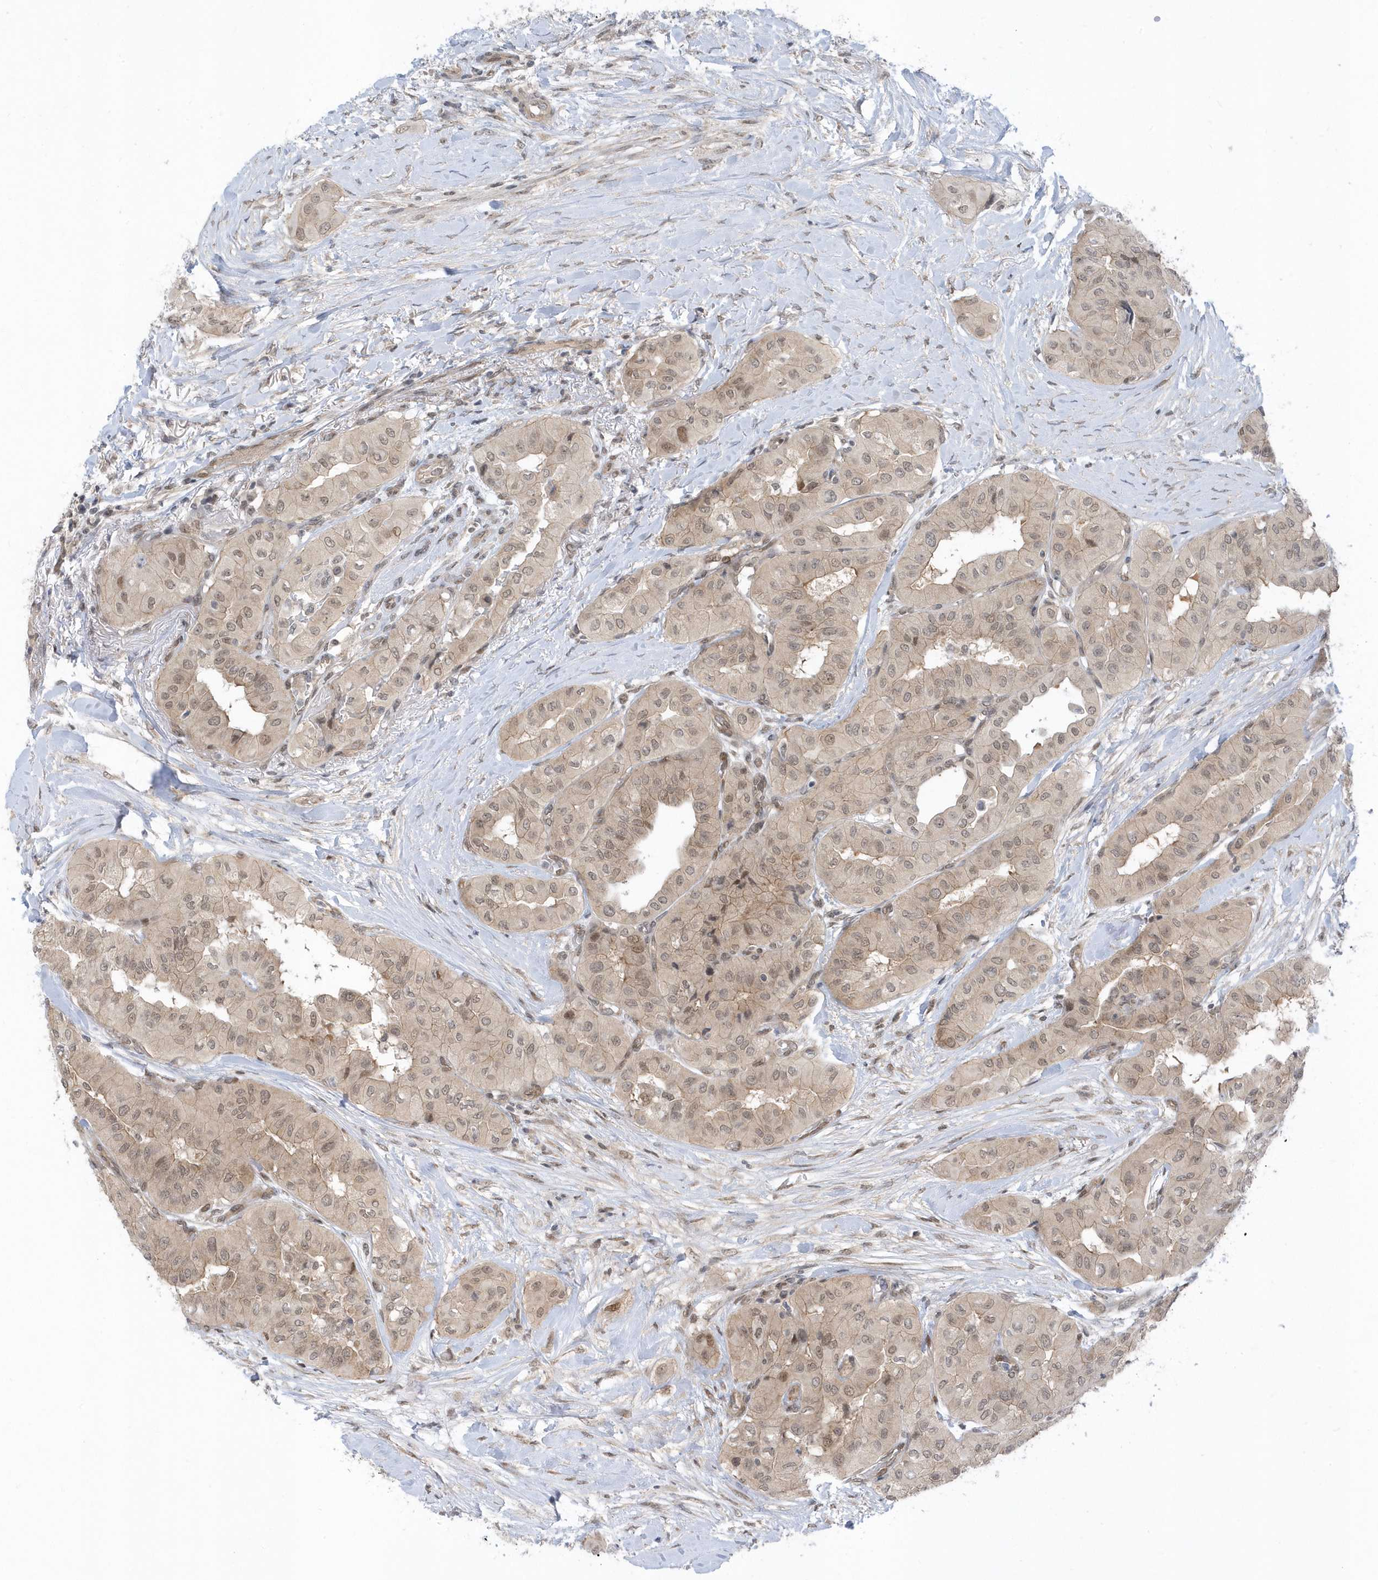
{"staining": {"intensity": "weak", "quantity": ">75%", "location": "cytoplasmic/membranous,nuclear"}, "tissue": "thyroid cancer", "cell_type": "Tumor cells", "image_type": "cancer", "snomed": [{"axis": "morphology", "description": "Papillary adenocarcinoma, NOS"}, {"axis": "topography", "description": "Thyroid gland"}], "caption": "IHC staining of papillary adenocarcinoma (thyroid), which shows low levels of weak cytoplasmic/membranous and nuclear positivity in approximately >75% of tumor cells indicating weak cytoplasmic/membranous and nuclear protein positivity. The staining was performed using DAB (brown) for protein detection and nuclei were counterstained in hematoxylin (blue).", "gene": "USP53", "patient": {"sex": "female", "age": 59}}